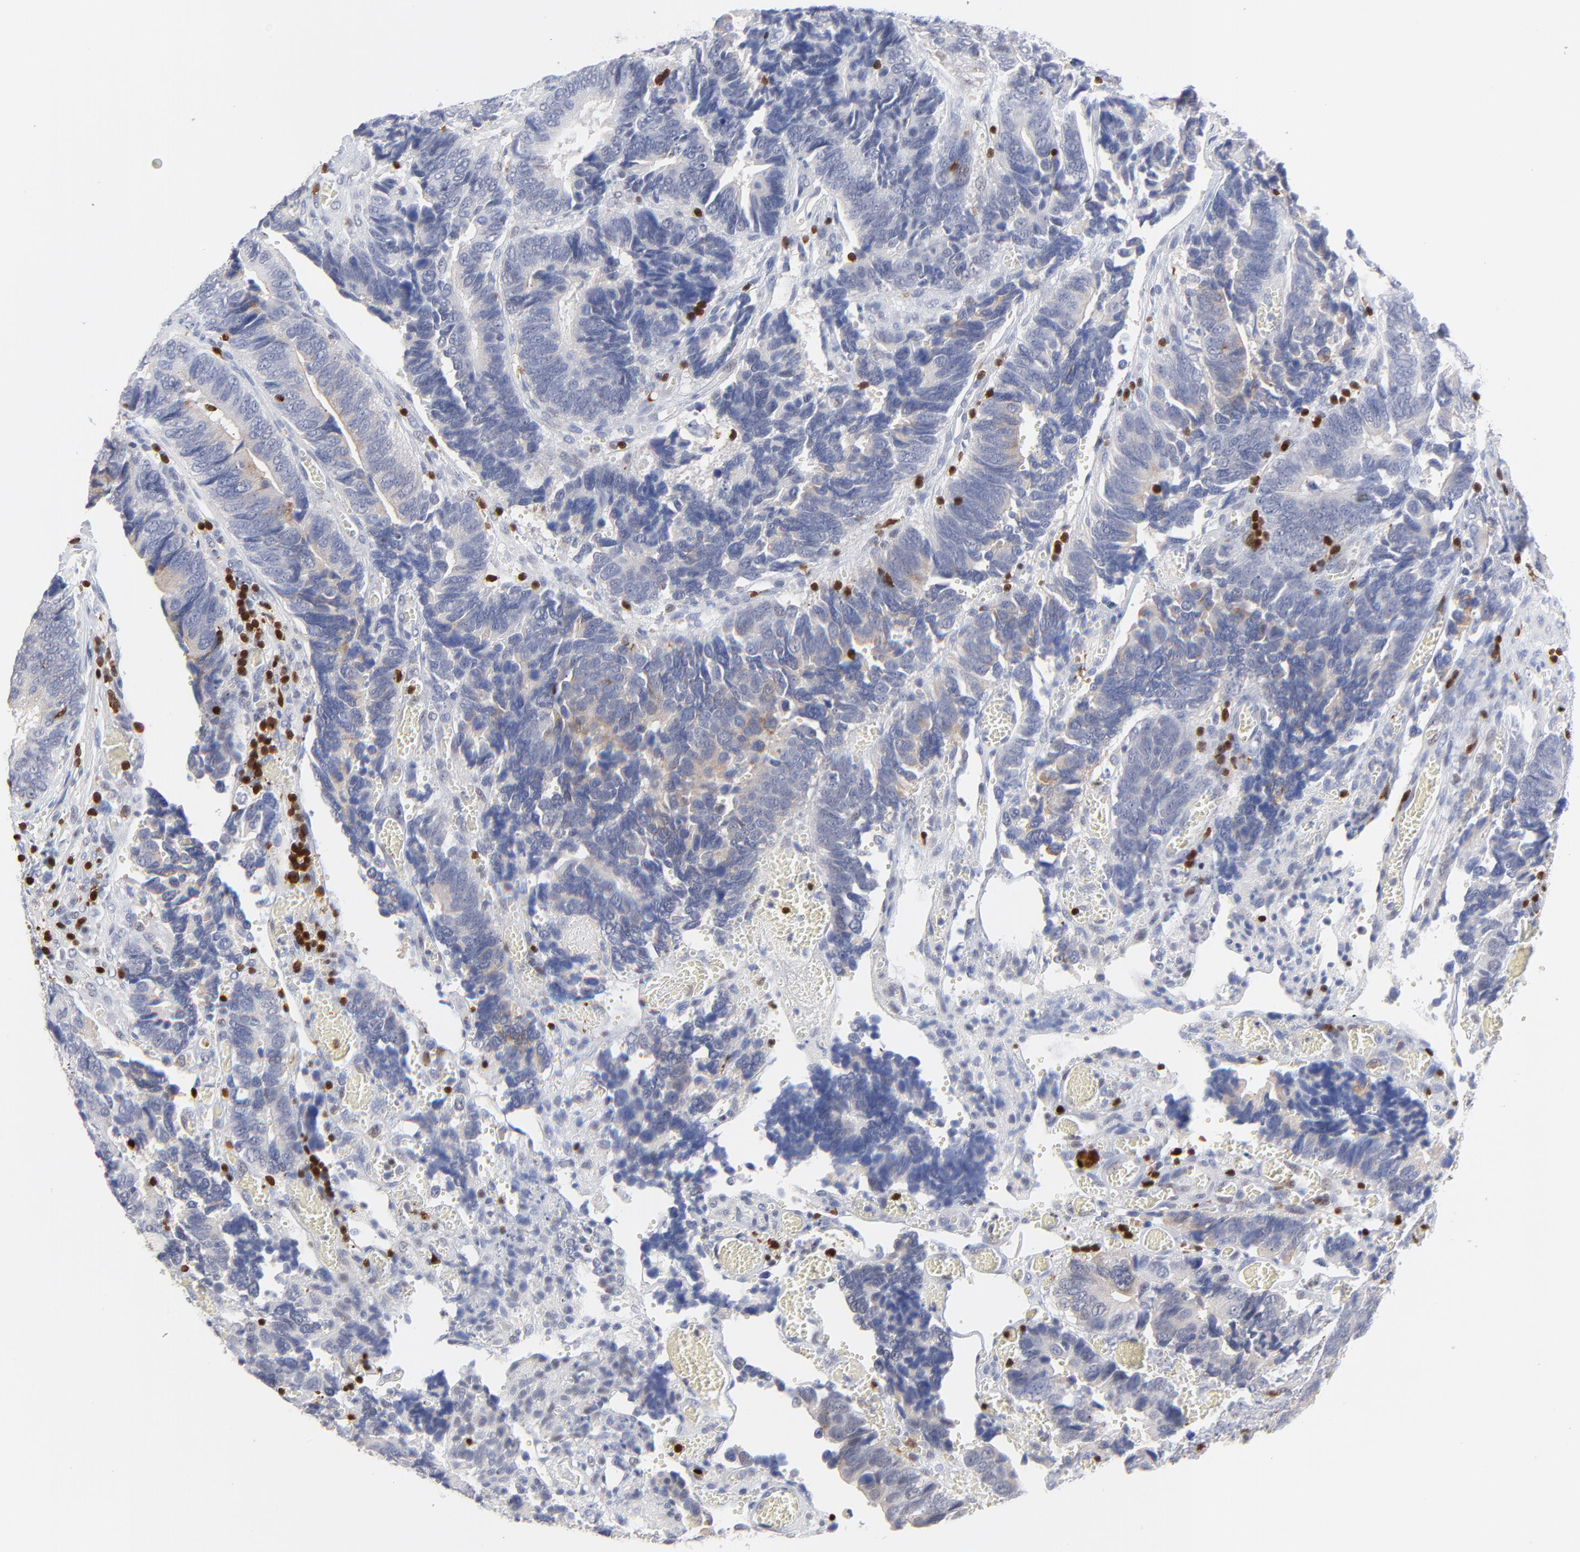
{"staining": {"intensity": "weak", "quantity": "<25%", "location": "cytoplasmic/membranous"}, "tissue": "colorectal cancer", "cell_type": "Tumor cells", "image_type": "cancer", "snomed": [{"axis": "morphology", "description": "Adenocarcinoma, NOS"}, {"axis": "topography", "description": "Colon"}], "caption": "An image of colorectal cancer stained for a protein displays no brown staining in tumor cells.", "gene": "ZAP70", "patient": {"sex": "male", "age": 72}}